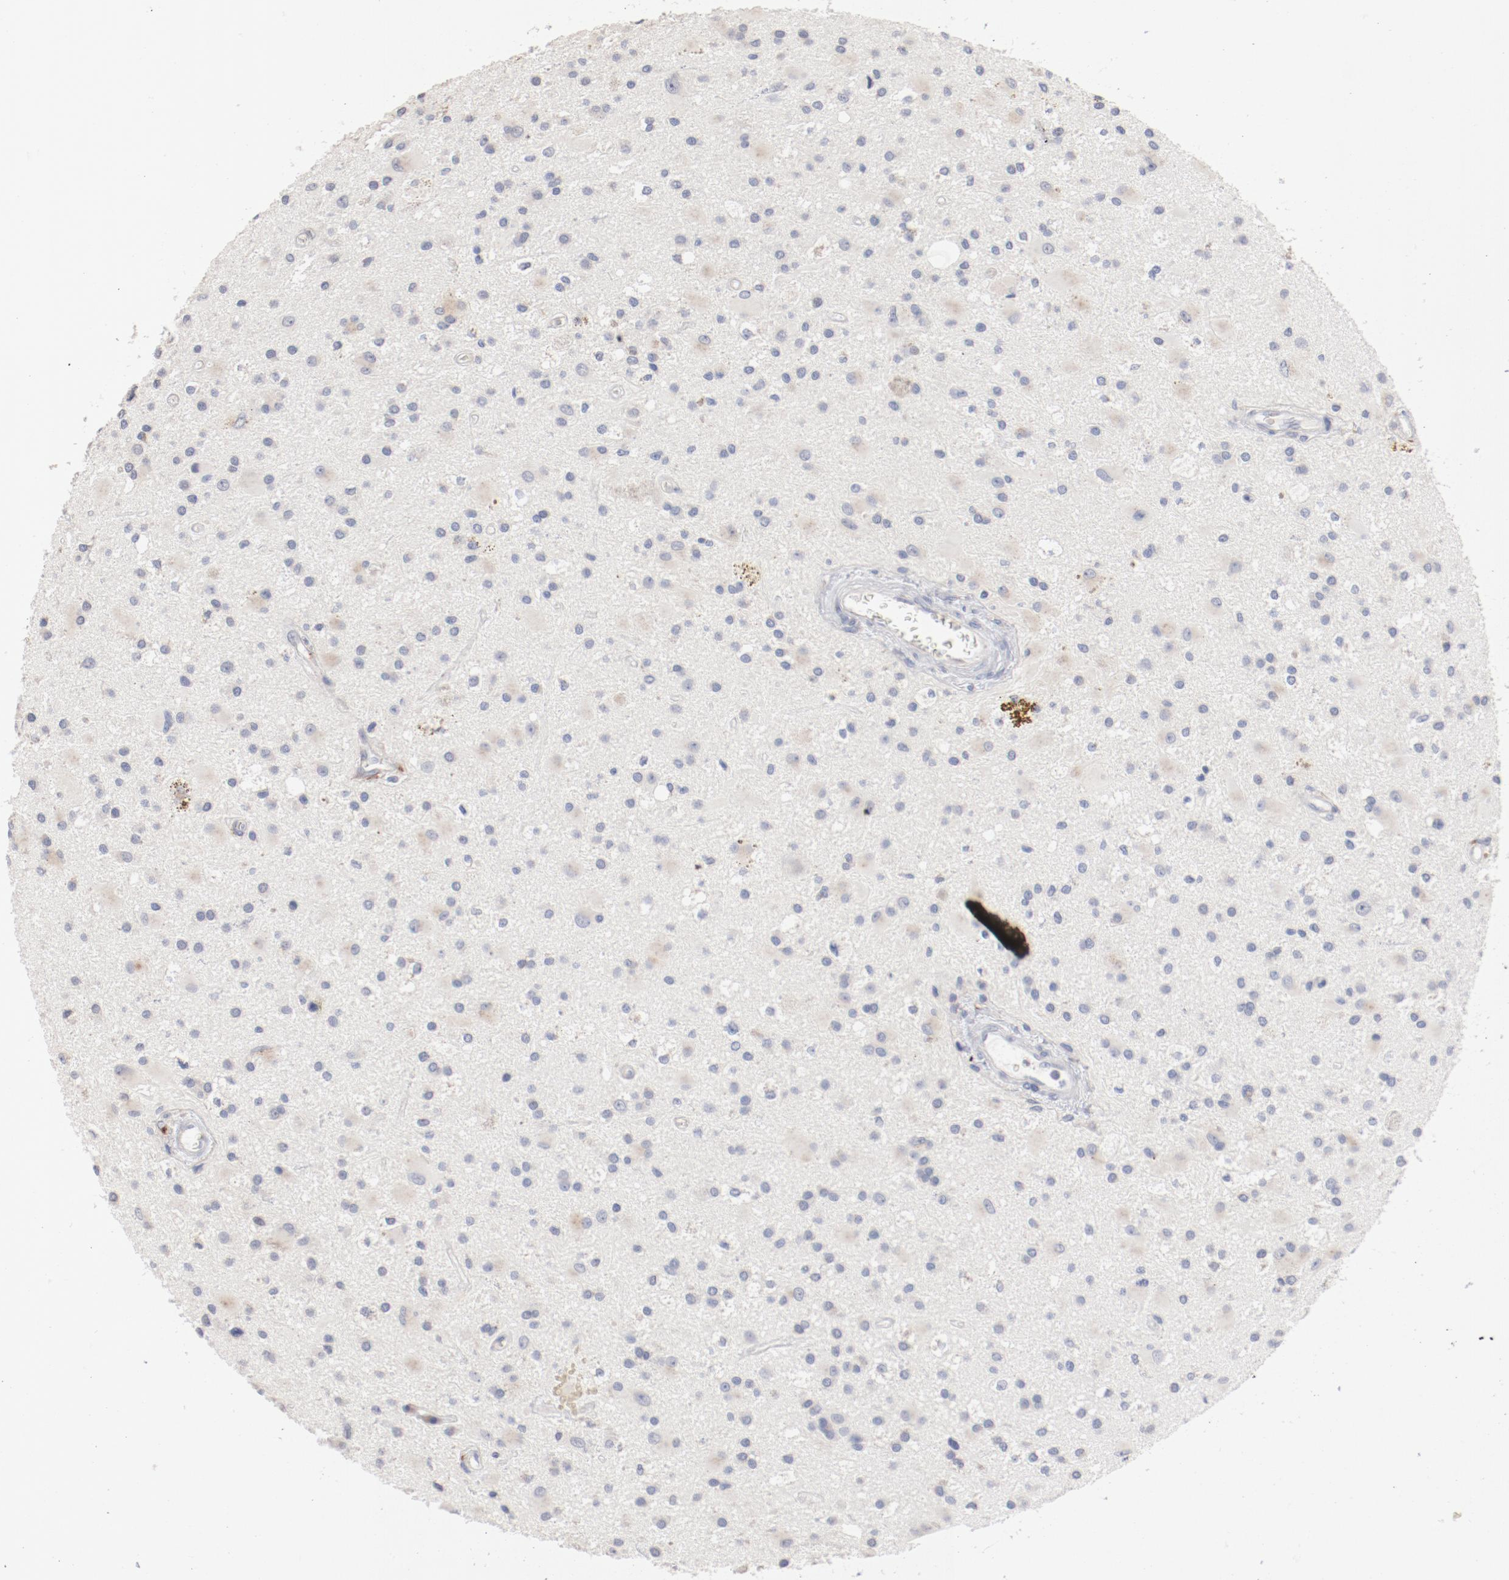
{"staining": {"intensity": "weak", "quantity": "<25%", "location": "cytoplasmic/membranous"}, "tissue": "glioma", "cell_type": "Tumor cells", "image_type": "cancer", "snomed": [{"axis": "morphology", "description": "Glioma, malignant, Low grade"}, {"axis": "topography", "description": "Brain"}], "caption": "Glioma was stained to show a protein in brown. There is no significant positivity in tumor cells.", "gene": "AK7", "patient": {"sex": "male", "age": 58}}